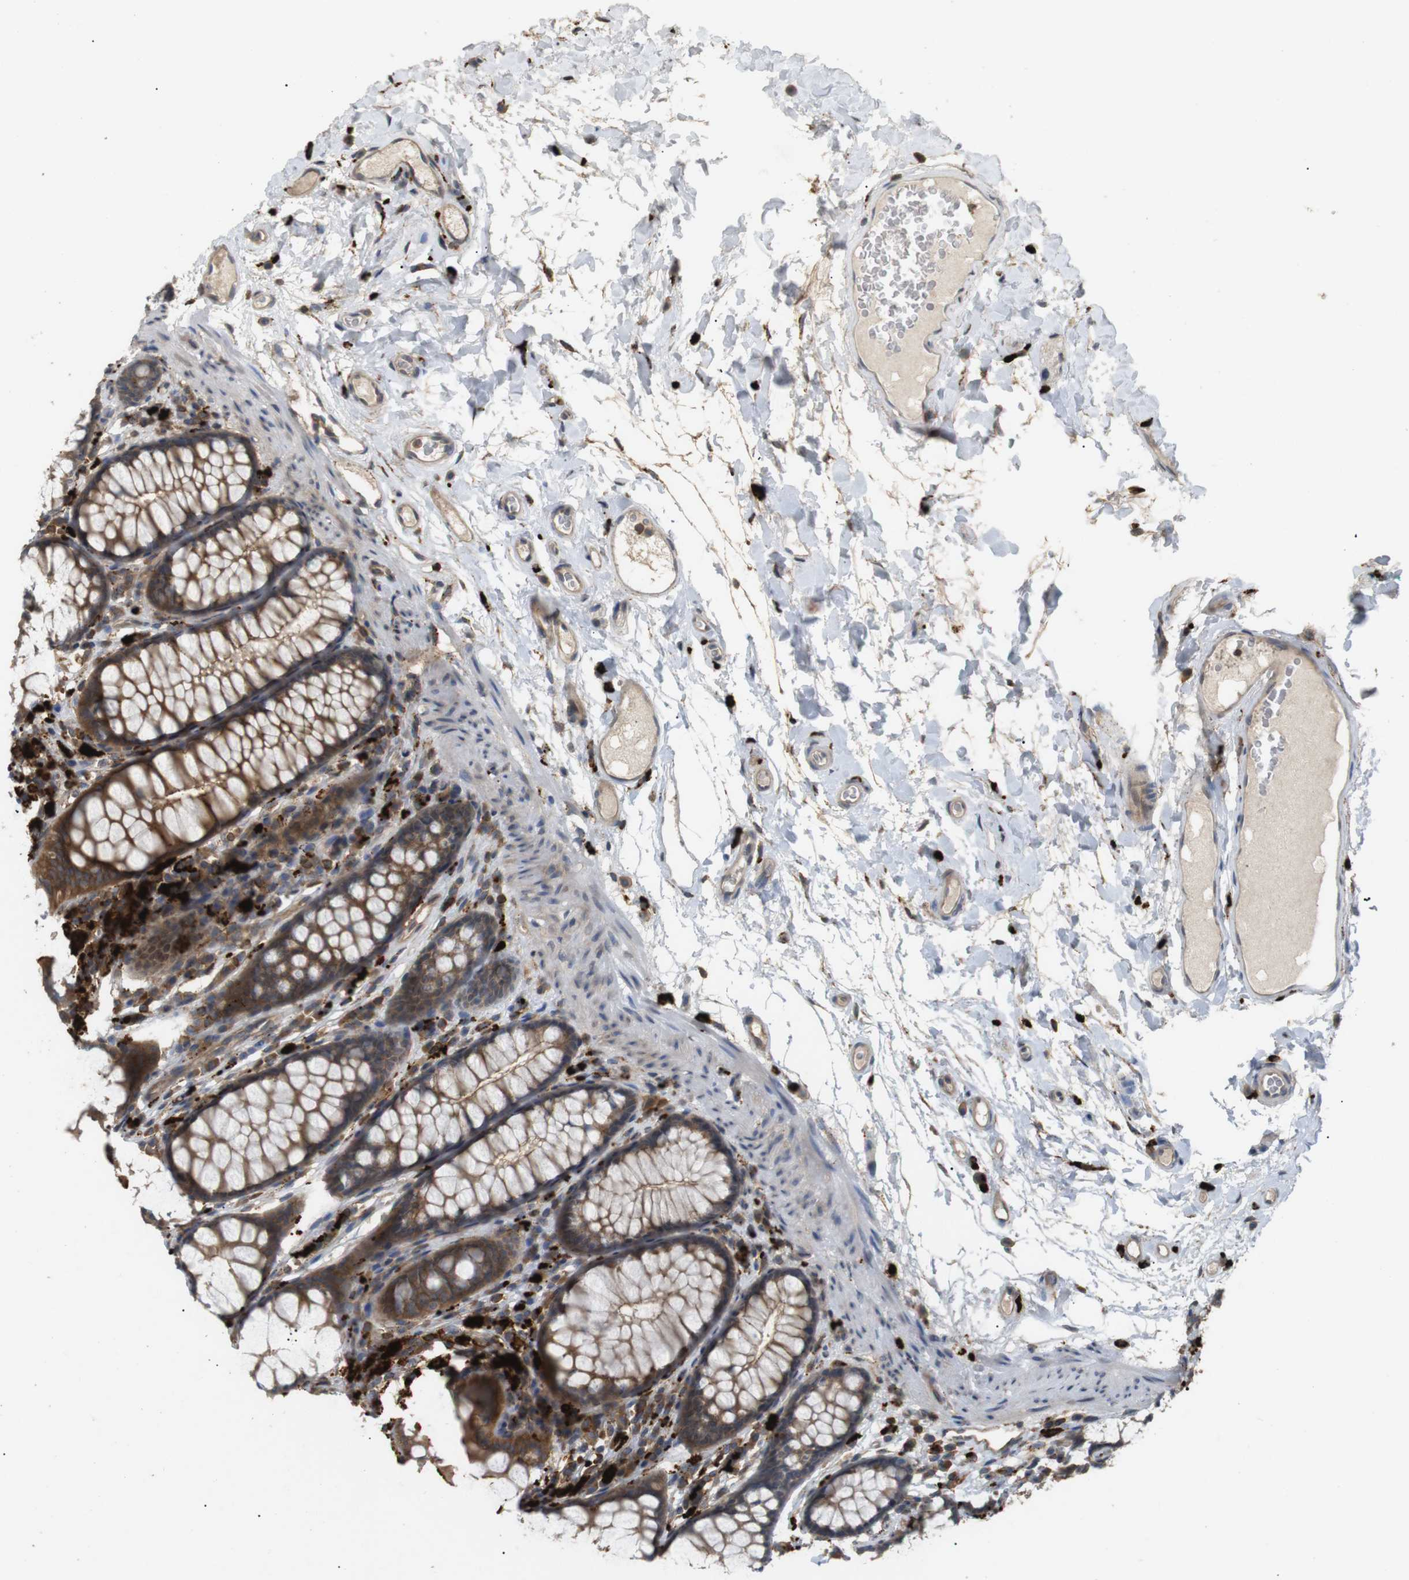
{"staining": {"intensity": "moderate", "quantity": ">75%", "location": "cytoplasmic/membranous"}, "tissue": "colon", "cell_type": "Endothelial cells", "image_type": "normal", "snomed": [{"axis": "morphology", "description": "Normal tissue, NOS"}, {"axis": "topography", "description": "Colon"}], "caption": "Immunohistochemical staining of unremarkable colon displays moderate cytoplasmic/membranous protein positivity in approximately >75% of endothelial cells. (DAB IHC, brown staining for protein, blue staining for nuclei).", "gene": "KSR1", "patient": {"sex": "female", "age": 55}}